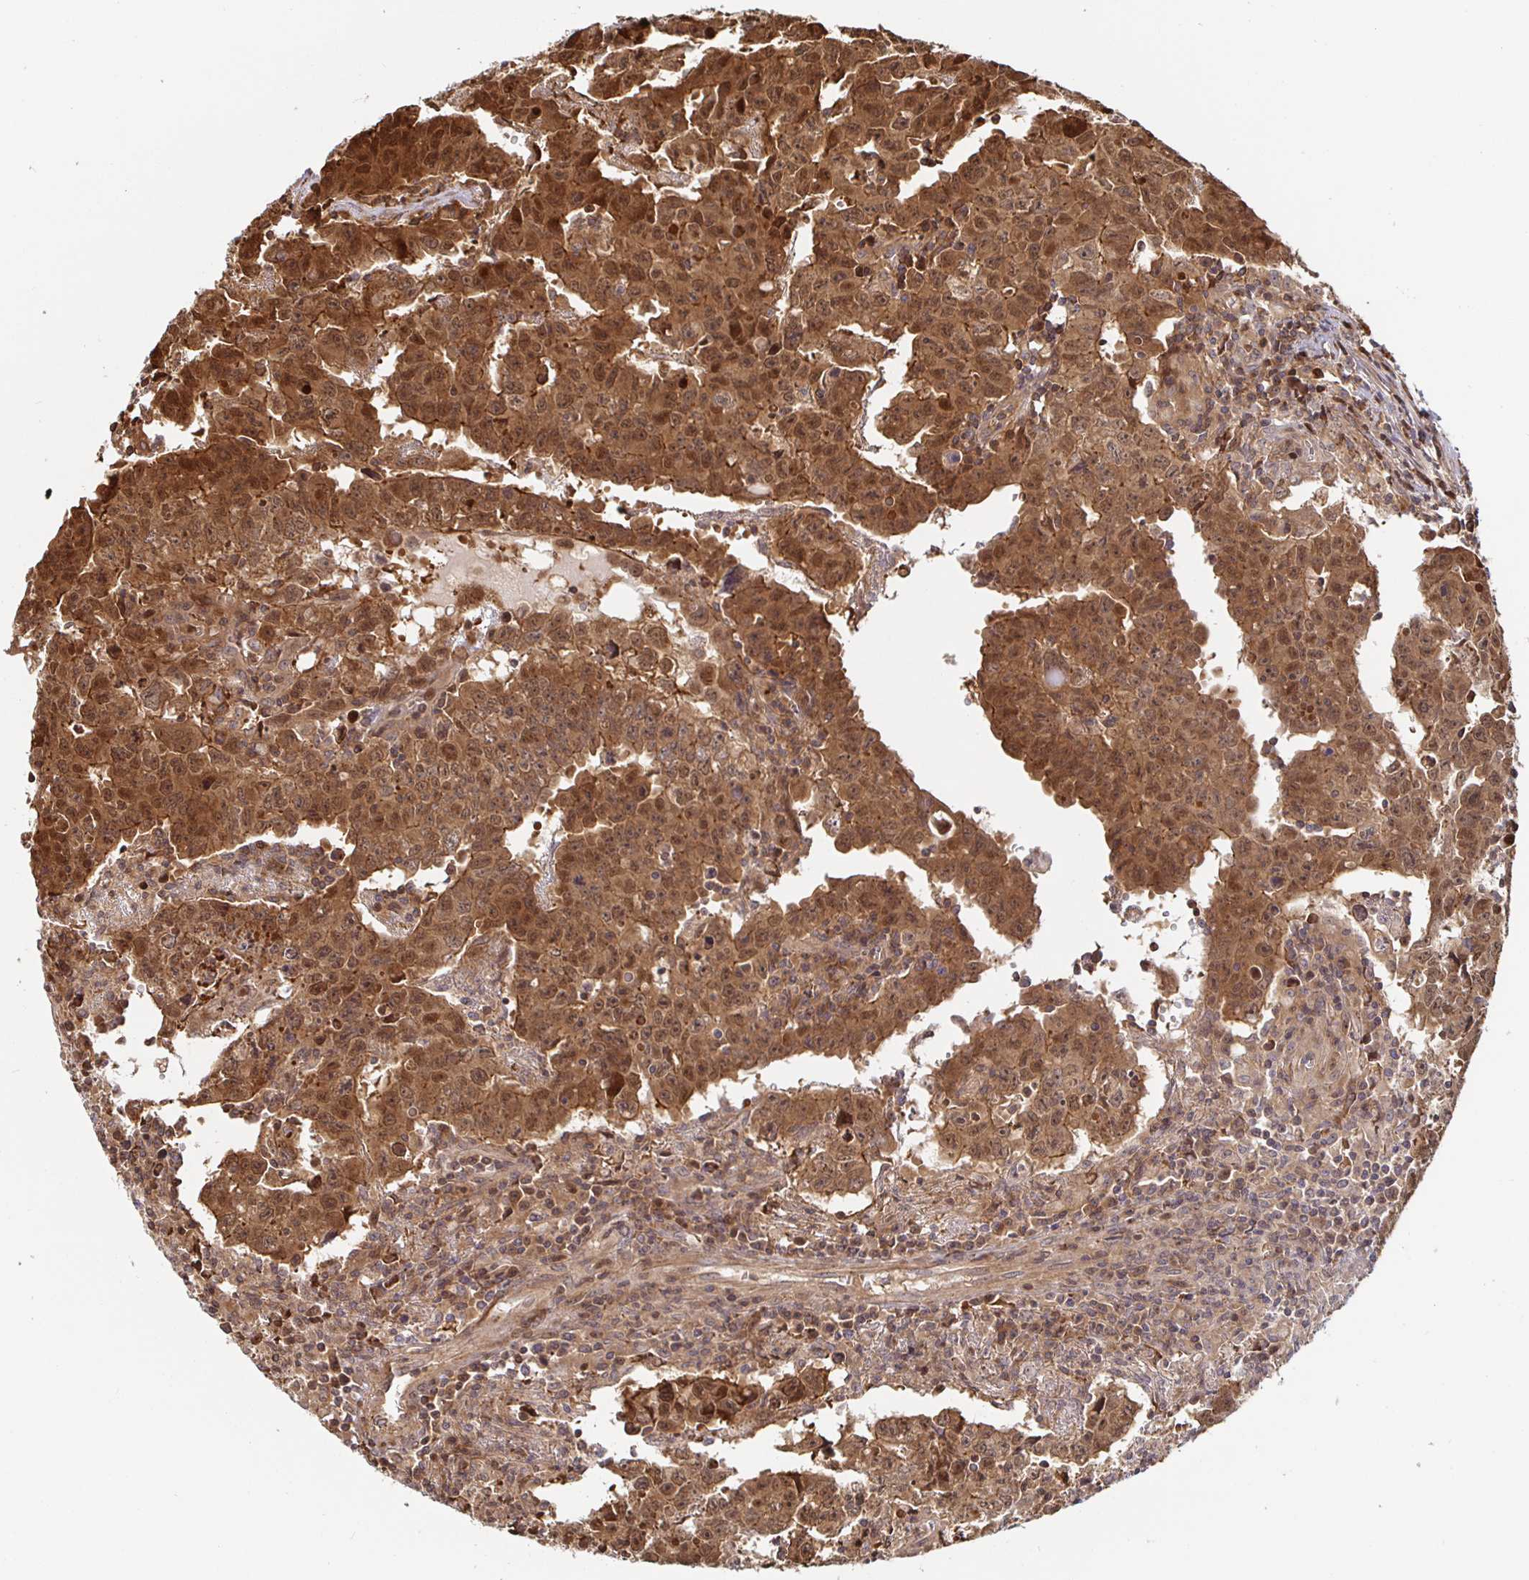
{"staining": {"intensity": "moderate", "quantity": ">75%", "location": "cytoplasmic/membranous,nuclear"}, "tissue": "testis cancer", "cell_type": "Tumor cells", "image_type": "cancer", "snomed": [{"axis": "morphology", "description": "Carcinoma, Embryonal, NOS"}, {"axis": "topography", "description": "Testis"}], "caption": "This histopathology image reveals IHC staining of testis cancer, with medium moderate cytoplasmic/membranous and nuclear positivity in about >75% of tumor cells.", "gene": "STRAP", "patient": {"sex": "male", "age": 22}}